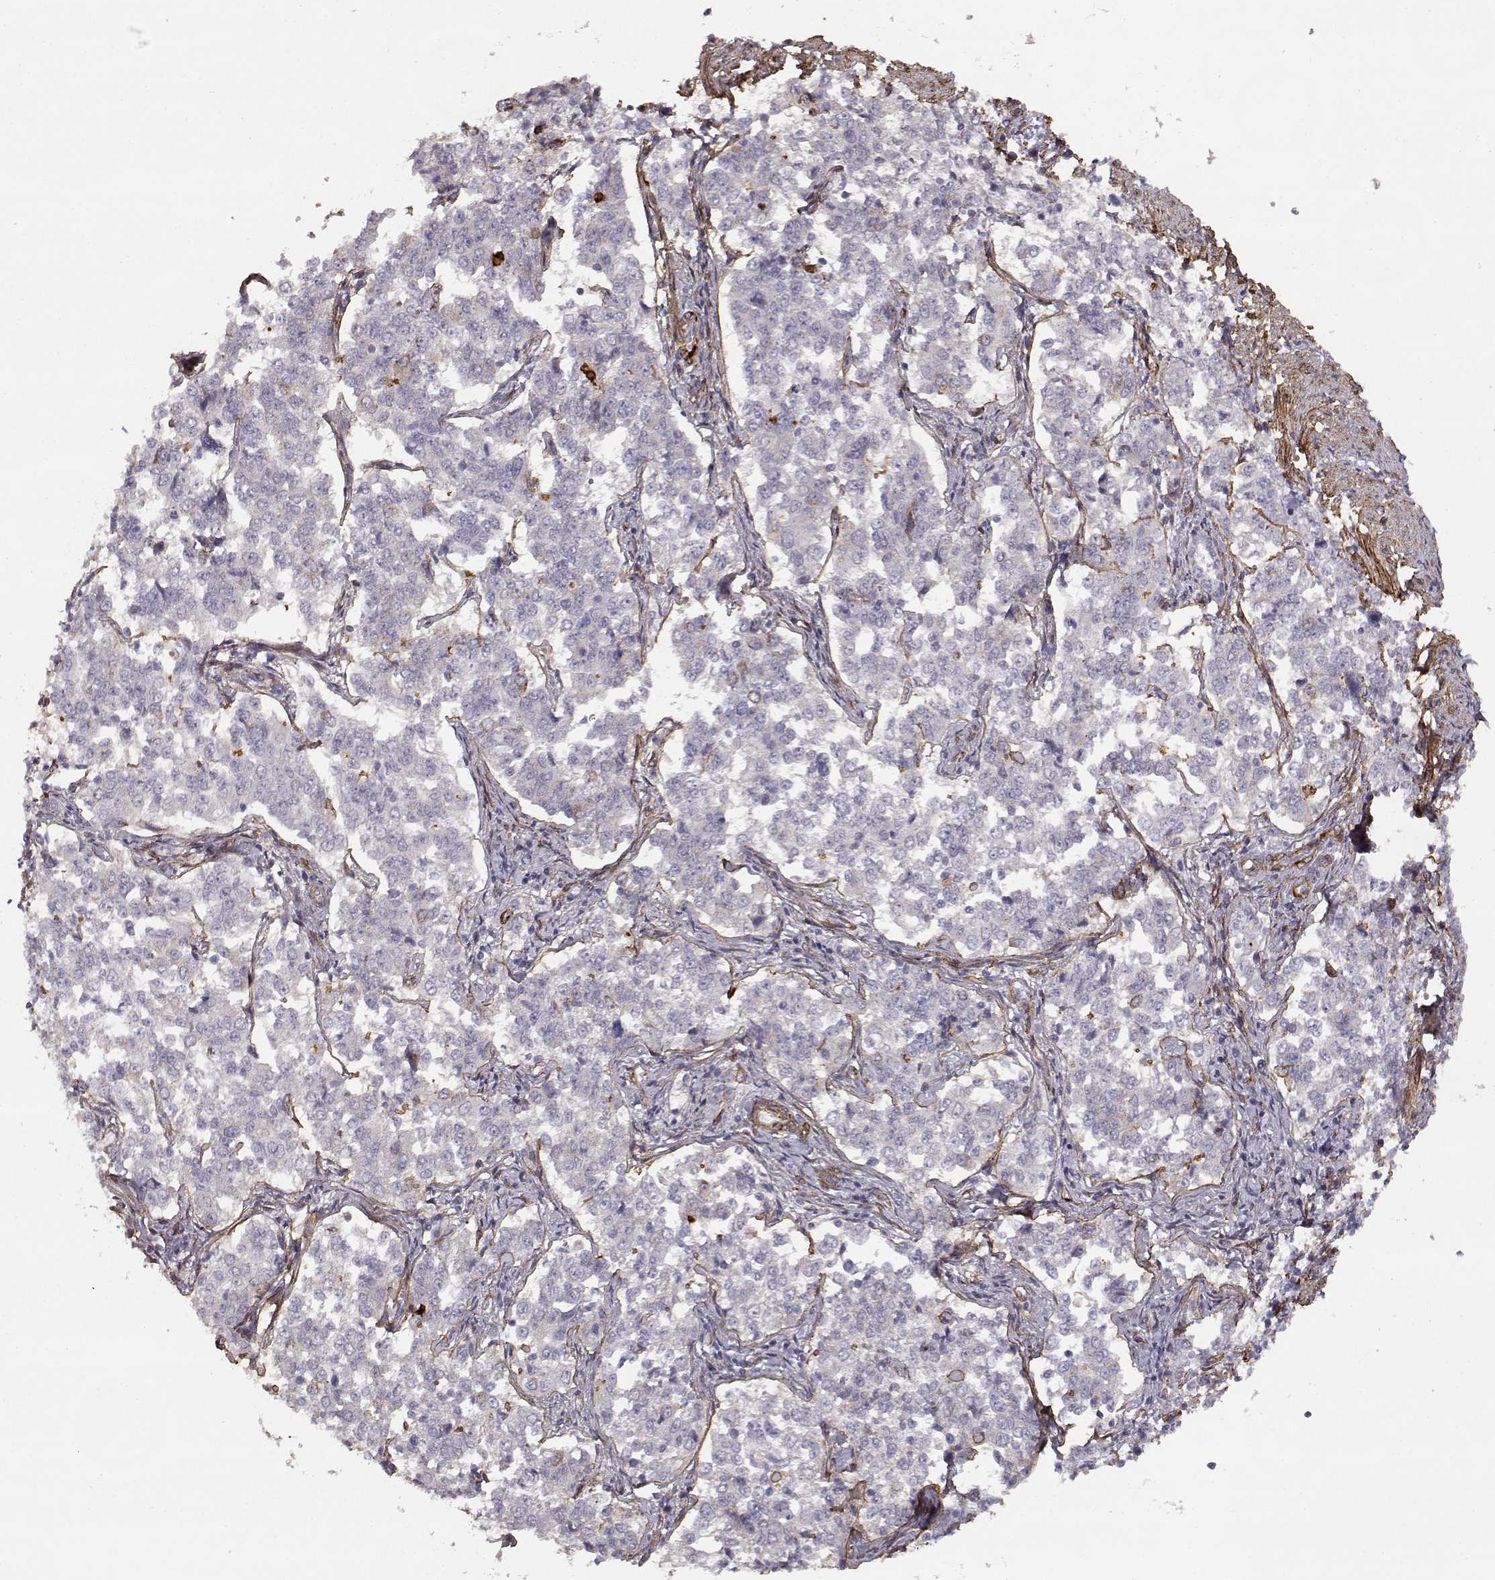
{"staining": {"intensity": "negative", "quantity": "none", "location": "none"}, "tissue": "endometrial cancer", "cell_type": "Tumor cells", "image_type": "cancer", "snomed": [{"axis": "morphology", "description": "Adenocarcinoma, NOS"}, {"axis": "topography", "description": "Endometrium"}], "caption": "A photomicrograph of human endometrial adenocarcinoma is negative for staining in tumor cells.", "gene": "LAMC1", "patient": {"sex": "female", "age": 43}}